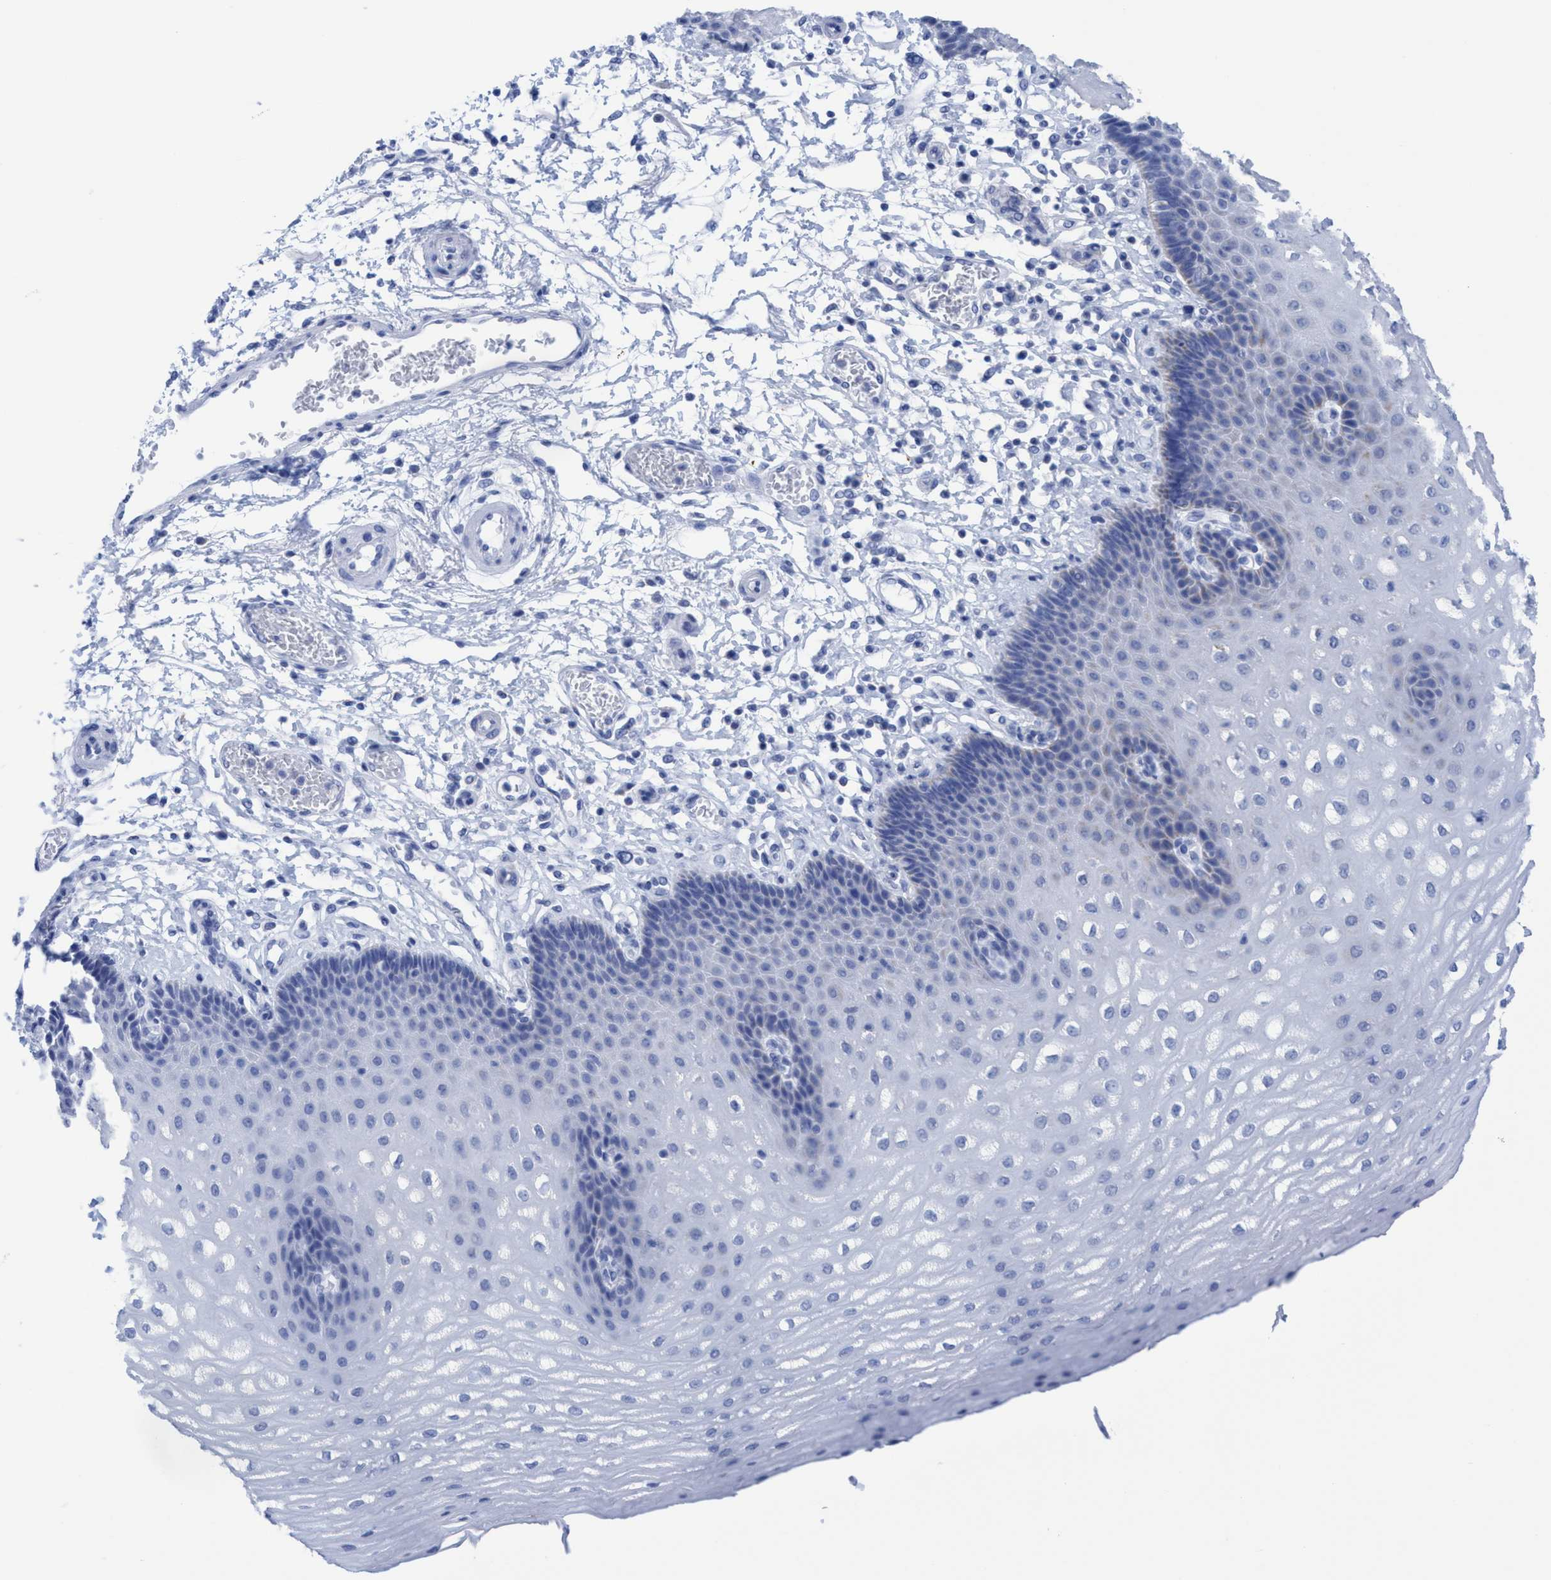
{"staining": {"intensity": "negative", "quantity": "none", "location": "none"}, "tissue": "esophagus", "cell_type": "Squamous epithelial cells", "image_type": "normal", "snomed": [{"axis": "morphology", "description": "Normal tissue, NOS"}, {"axis": "topography", "description": "Esophagus"}], "caption": "A high-resolution photomicrograph shows immunohistochemistry (IHC) staining of benign esophagus, which exhibits no significant positivity in squamous epithelial cells. Nuclei are stained in blue.", "gene": "RSAD1", "patient": {"sex": "male", "age": 54}}